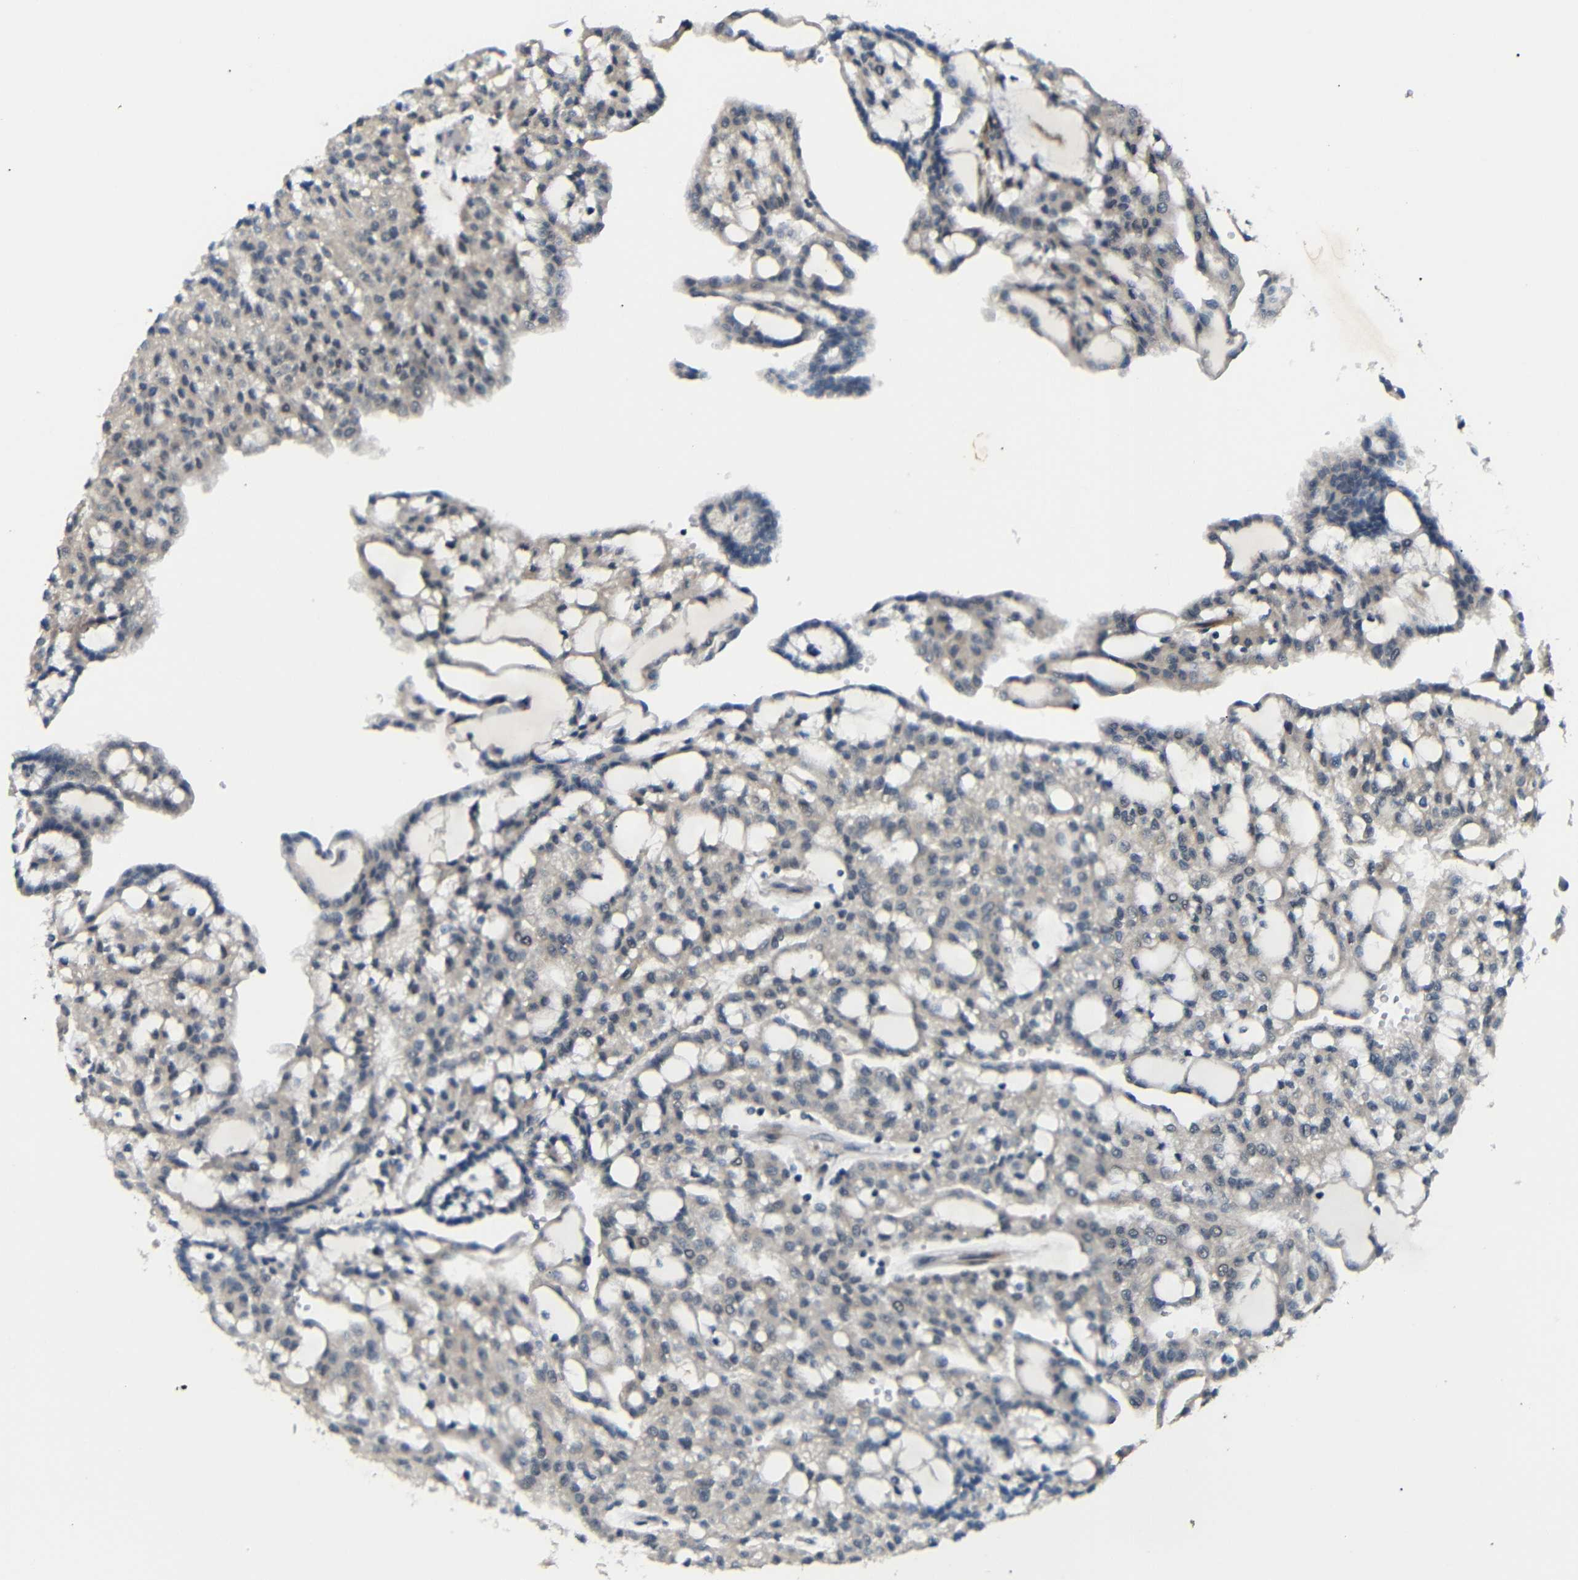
{"staining": {"intensity": "weak", "quantity": "<25%", "location": "cytoplasmic/membranous"}, "tissue": "renal cancer", "cell_type": "Tumor cells", "image_type": "cancer", "snomed": [{"axis": "morphology", "description": "Adenocarcinoma, NOS"}, {"axis": "topography", "description": "Kidney"}], "caption": "Tumor cells show no significant protein expression in renal cancer (adenocarcinoma). The staining was performed using DAB to visualize the protein expression in brown, while the nuclei were stained in blue with hematoxylin (Magnification: 20x).", "gene": "SYDE1", "patient": {"sex": "male", "age": 63}}